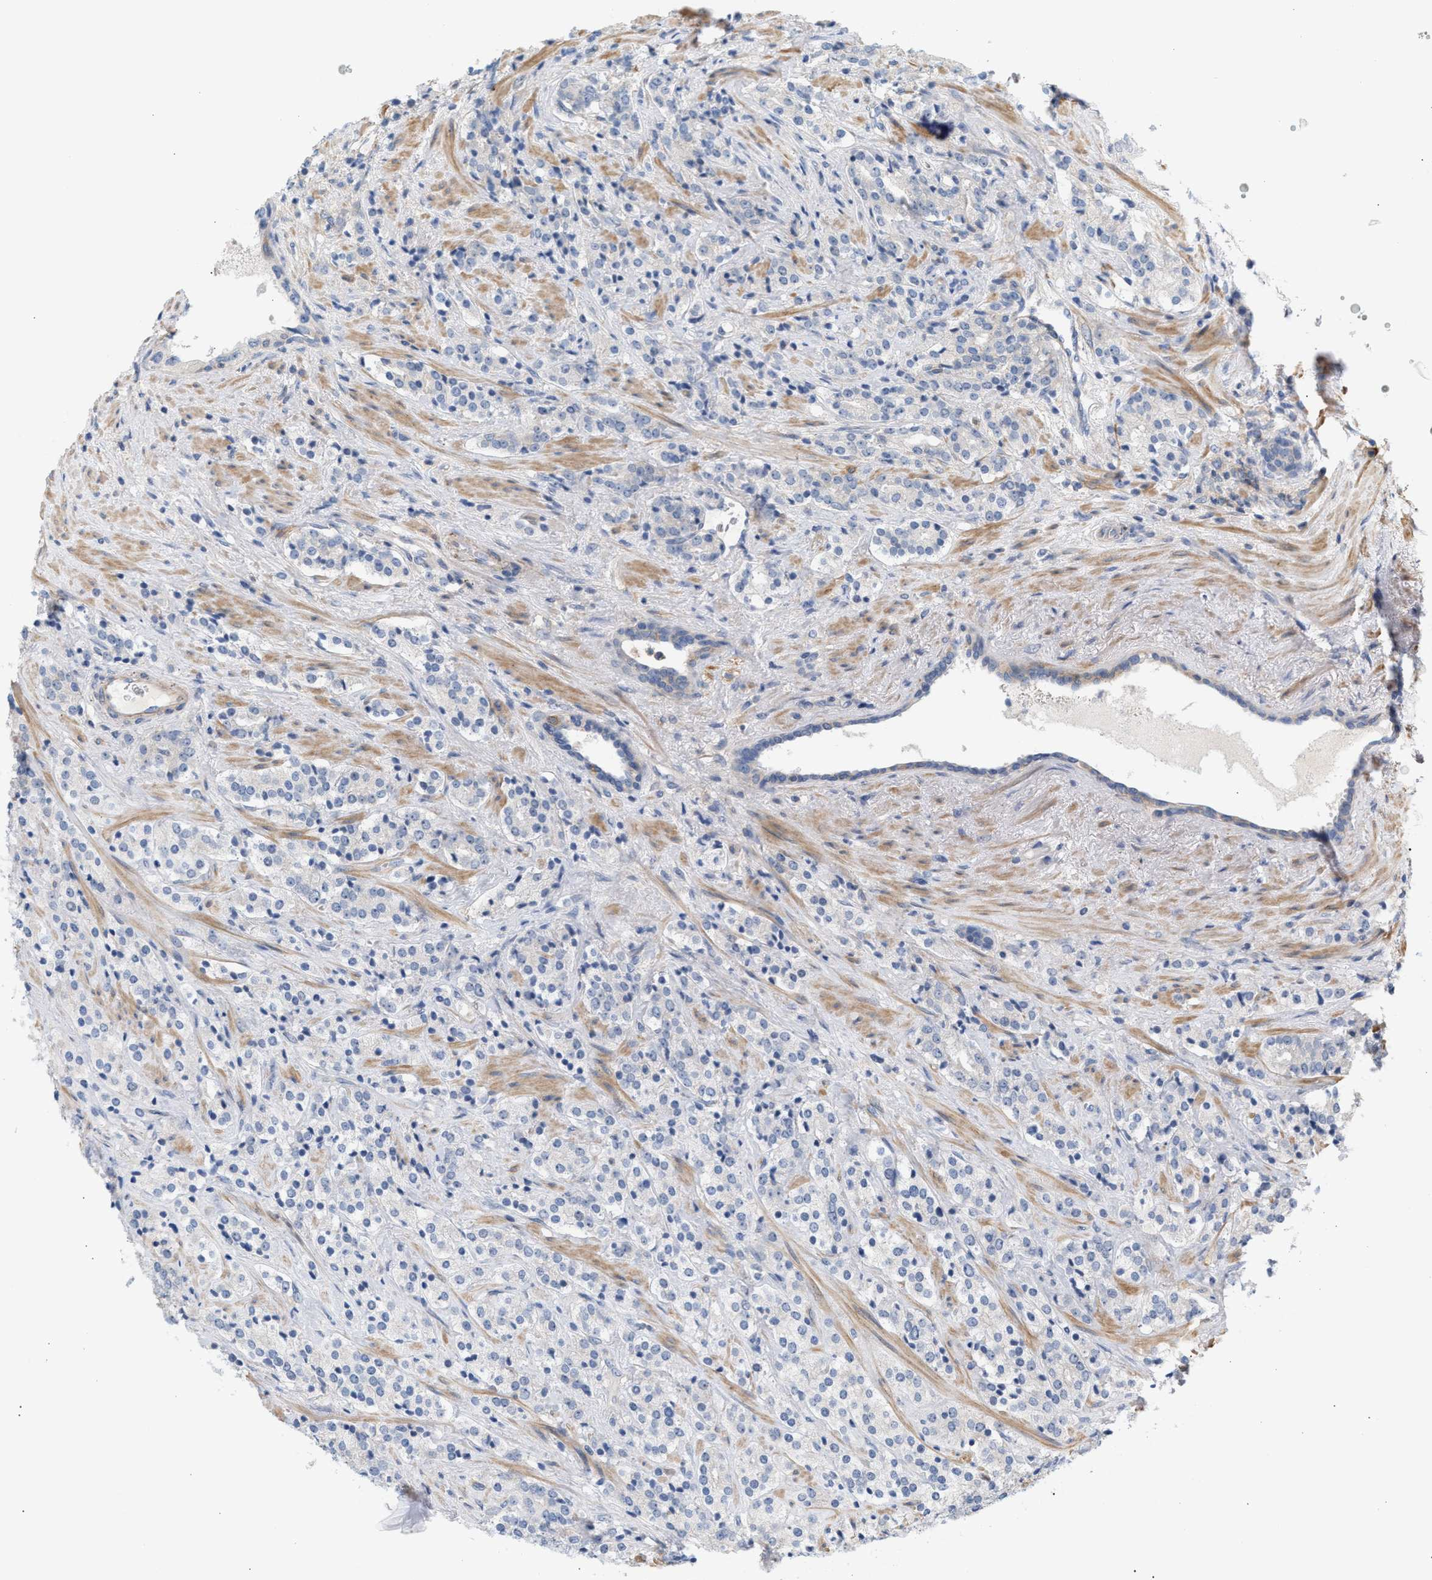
{"staining": {"intensity": "negative", "quantity": "none", "location": "none"}, "tissue": "prostate cancer", "cell_type": "Tumor cells", "image_type": "cancer", "snomed": [{"axis": "morphology", "description": "Adenocarcinoma, High grade"}, {"axis": "topography", "description": "Prostate"}], "caption": "This is an IHC image of prostate adenocarcinoma (high-grade). There is no staining in tumor cells.", "gene": "LRCH1", "patient": {"sex": "male", "age": 71}}